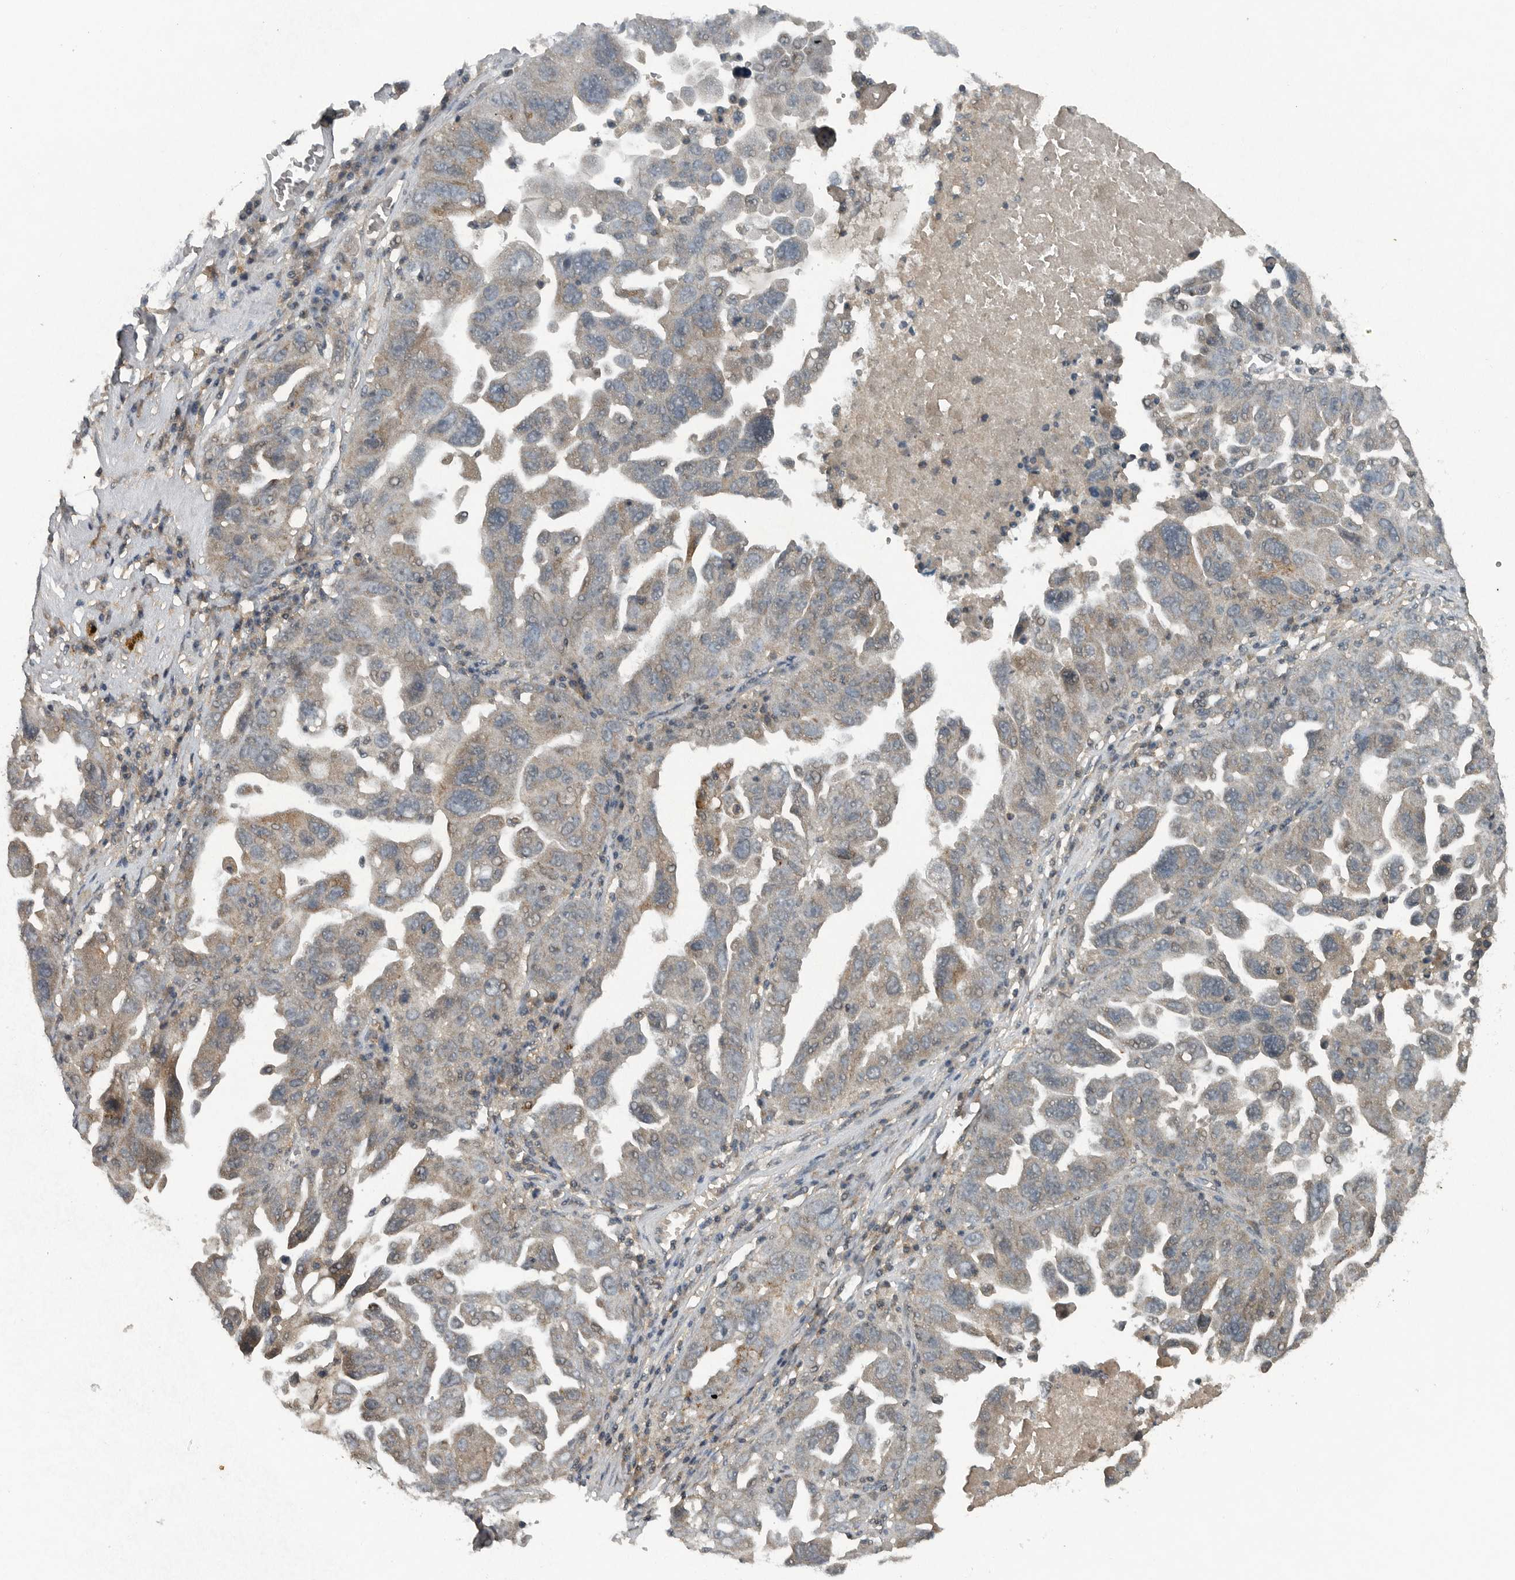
{"staining": {"intensity": "weak", "quantity": ">75%", "location": "cytoplasmic/membranous"}, "tissue": "ovarian cancer", "cell_type": "Tumor cells", "image_type": "cancer", "snomed": [{"axis": "morphology", "description": "Carcinoma, endometroid"}, {"axis": "topography", "description": "Ovary"}], "caption": "Approximately >75% of tumor cells in human ovarian cancer (endometroid carcinoma) display weak cytoplasmic/membranous protein staining as visualized by brown immunohistochemical staining.", "gene": "IL6ST", "patient": {"sex": "female", "age": 62}}